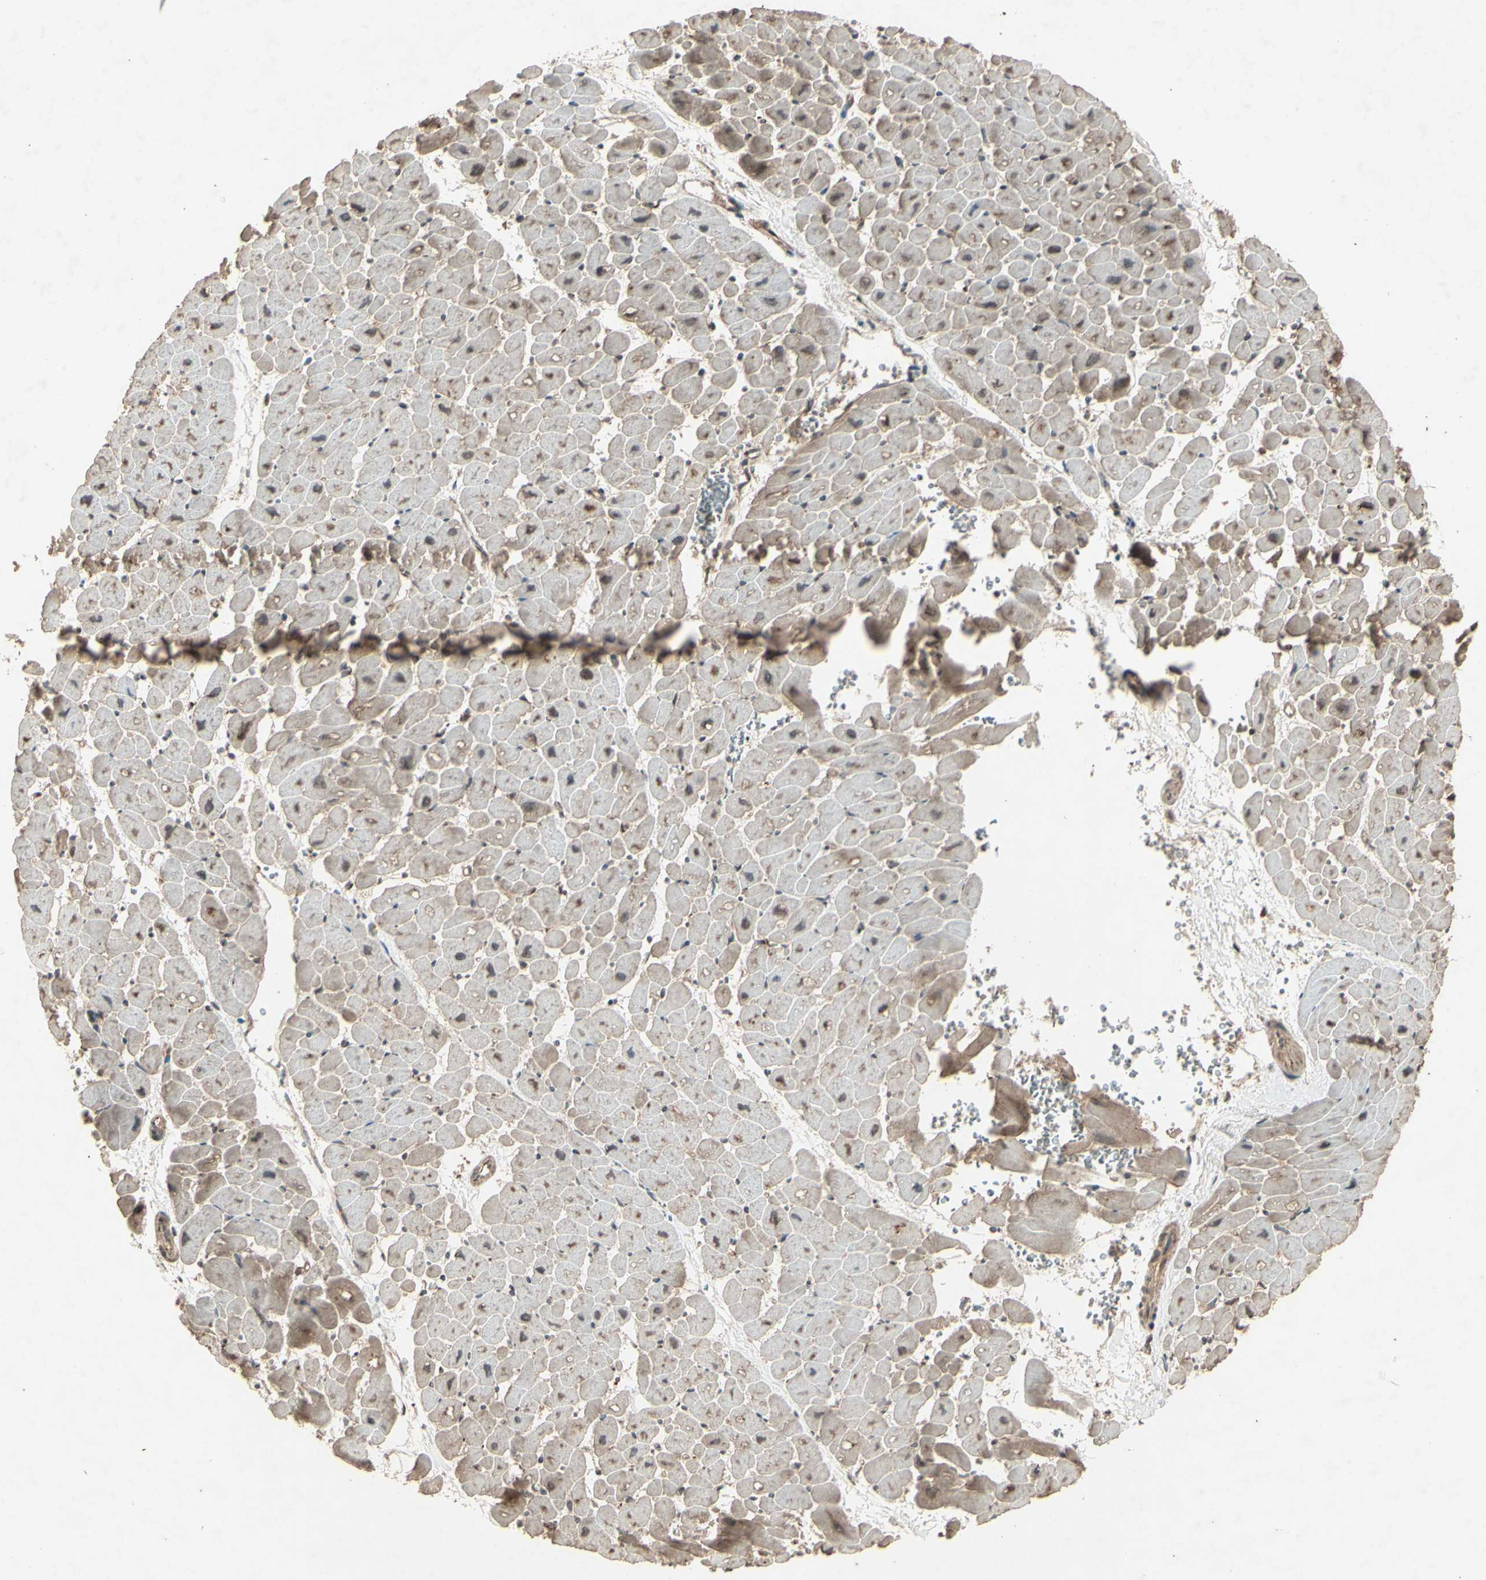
{"staining": {"intensity": "moderate", "quantity": "25%-75%", "location": "cytoplasmic/membranous"}, "tissue": "heart muscle", "cell_type": "Cardiomyocytes", "image_type": "normal", "snomed": [{"axis": "morphology", "description": "Normal tissue, NOS"}, {"axis": "topography", "description": "Heart"}], "caption": "Heart muscle stained with immunohistochemistry displays moderate cytoplasmic/membranous staining in approximately 25%-75% of cardiomyocytes. (DAB = brown stain, brightfield microscopy at high magnification).", "gene": "AP1G1", "patient": {"sex": "male", "age": 45}}